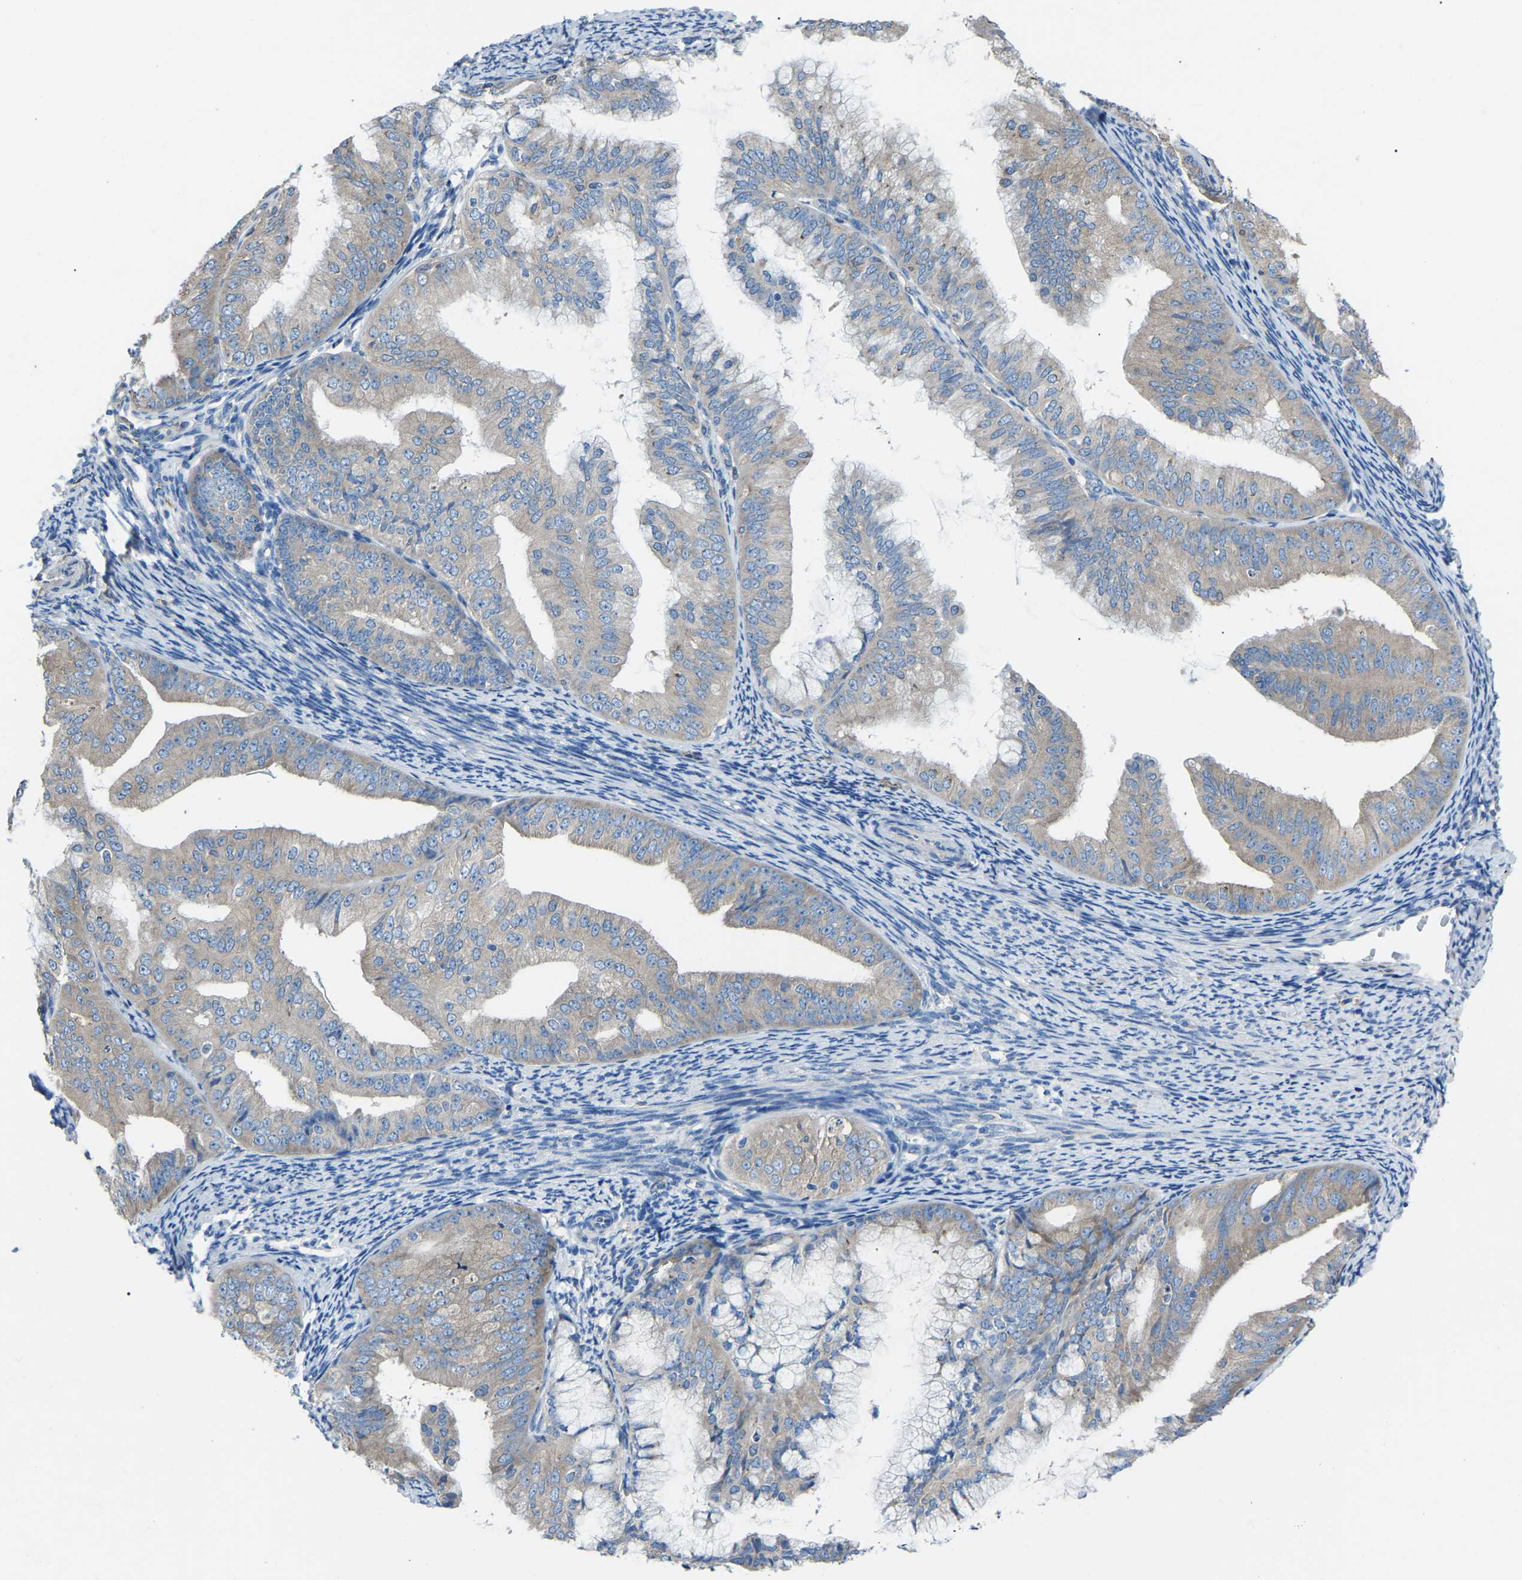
{"staining": {"intensity": "moderate", "quantity": "25%-75%", "location": "cytoplasmic/membranous"}, "tissue": "endometrial cancer", "cell_type": "Tumor cells", "image_type": "cancer", "snomed": [{"axis": "morphology", "description": "Adenocarcinoma, NOS"}, {"axis": "topography", "description": "Endometrium"}], "caption": "A brown stain shows moderate cytoplasmic/membranous expression of a protein in endometrial adenocarcinoma tumor cells. Ihc stains the protein in brown and the nuclei are stained blue.", "gene": "AIMP1", "patient": {"sex": "female", "age": 63}}